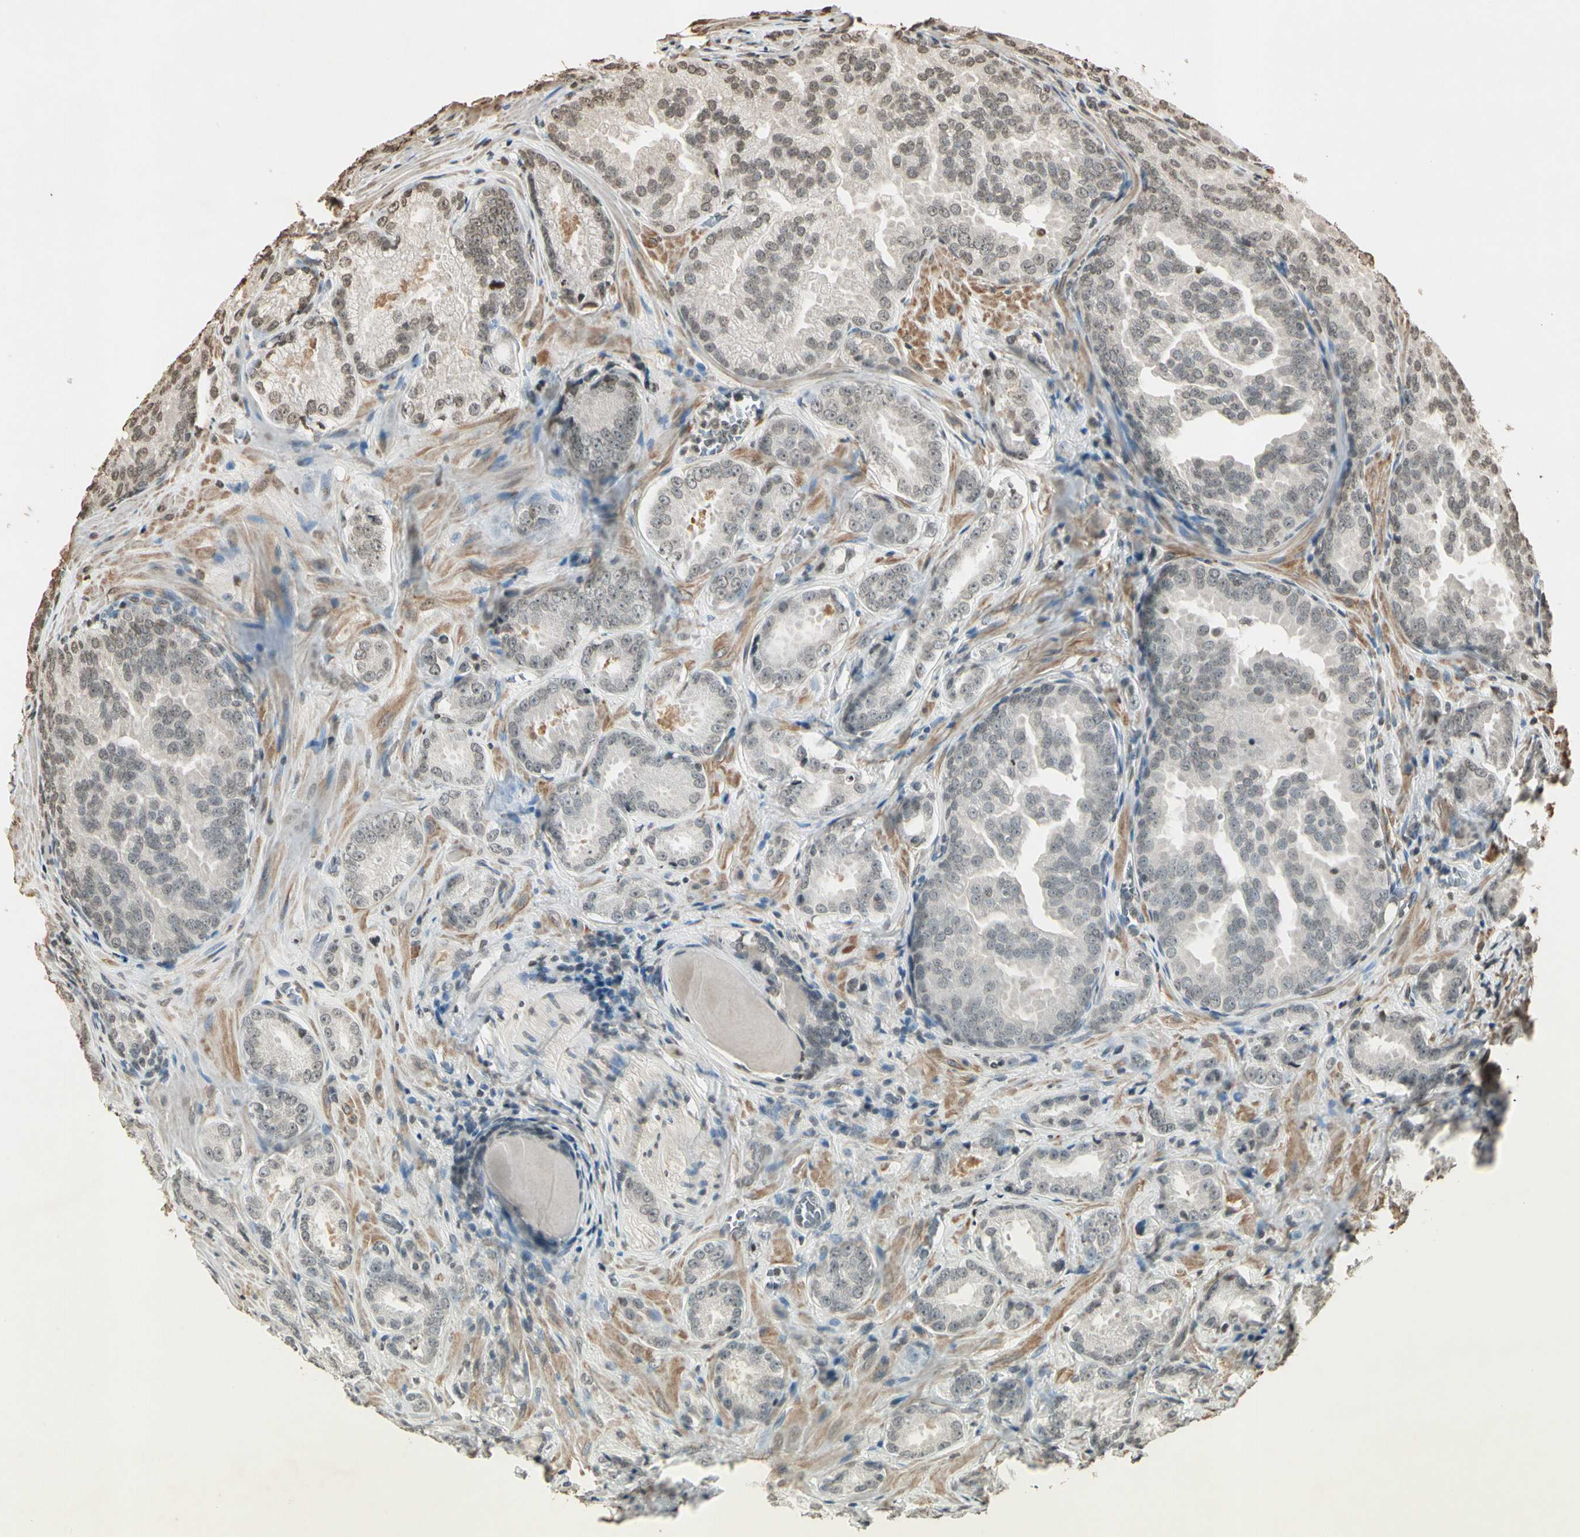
{"staining": {"intensity": "weak", "quantity": "<25%", "location": "nuclear"}, "tissue": "prostate cancer", "cell_type": "Tumor cells", "image_type": "cancer", "snomed": [{"axis": "morphology", "description": "Adenocarcinoma, High grade"}, {"axis": "topography", "description": "Prostate"}], "caption": "Tumor cells are negative for protein expression in human adenocarcinoma (high-grade) (prostate). (Stains: DAB (3,3'-diaminobenzidine) IHC with hematoxylin counter stain, Microscopy: brightfield microscopy at high magnification).", "gene": "TOP1", "patient": {"sex": "male", "age": 64}}